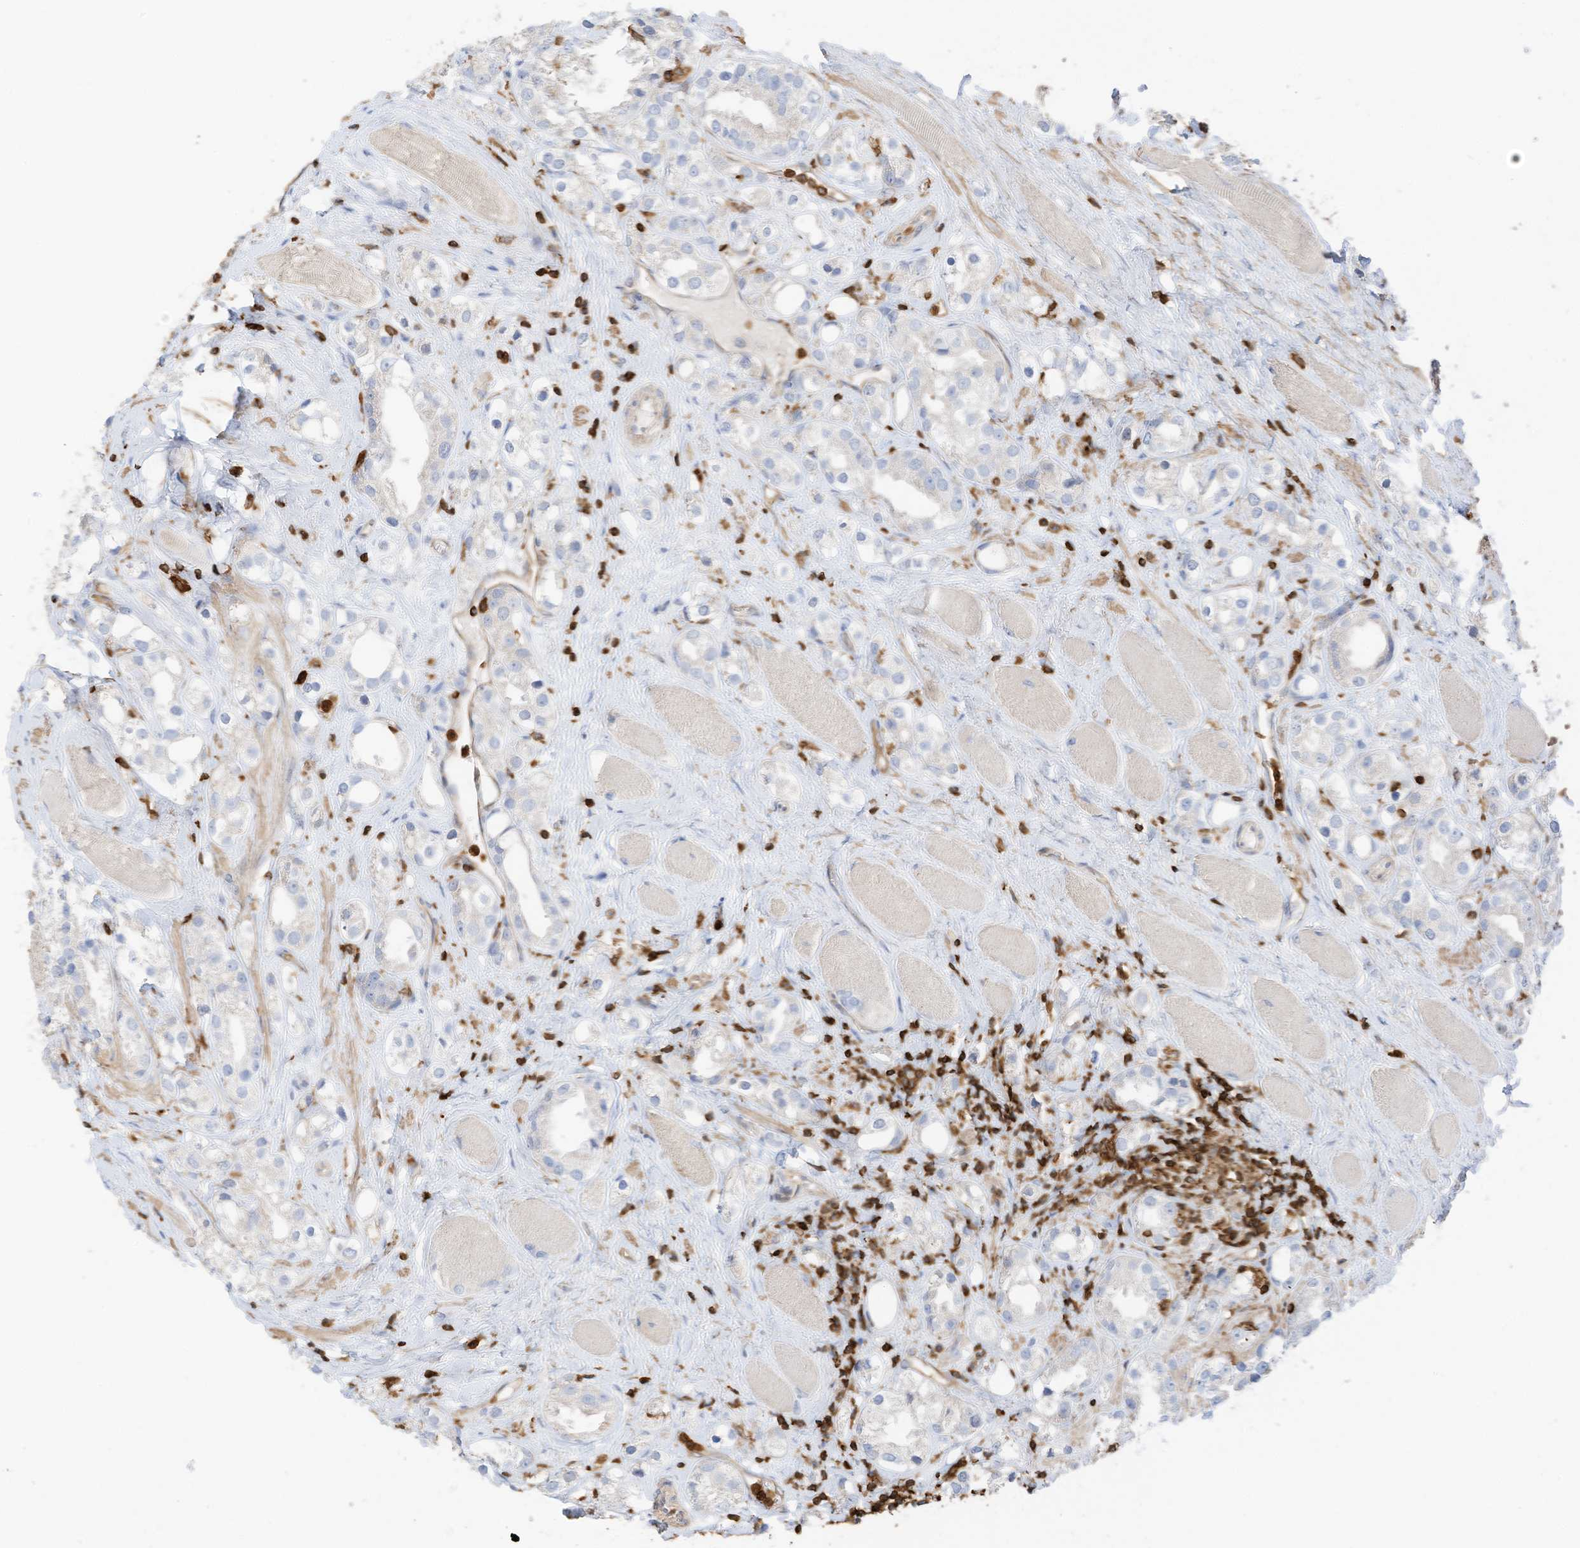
{"staining": {"intensity": "negative", "quantity": "none", "location": "none"}, "tissue": "prostate cancer", "cell_type": "Tumor cells", "image_type": "cancer", "snomed": [{"axis": "morphology", "description": "Adenocarcinoma, NOS"}, {"axis": "topography", "description": "Prostate"}], "caption": "Immunohistochemistry (IHC) of human prostate cancer (adenocarcinoma) shows no positivity in tumor cells. The staining was performed using DAB to visualize the protein expression in brown, while the nuclei were stained in blue with hematoxylin (Magnification: 20x).", "gene": "ARHGAP25", "patient": {"sex": "male", "age": 79}}